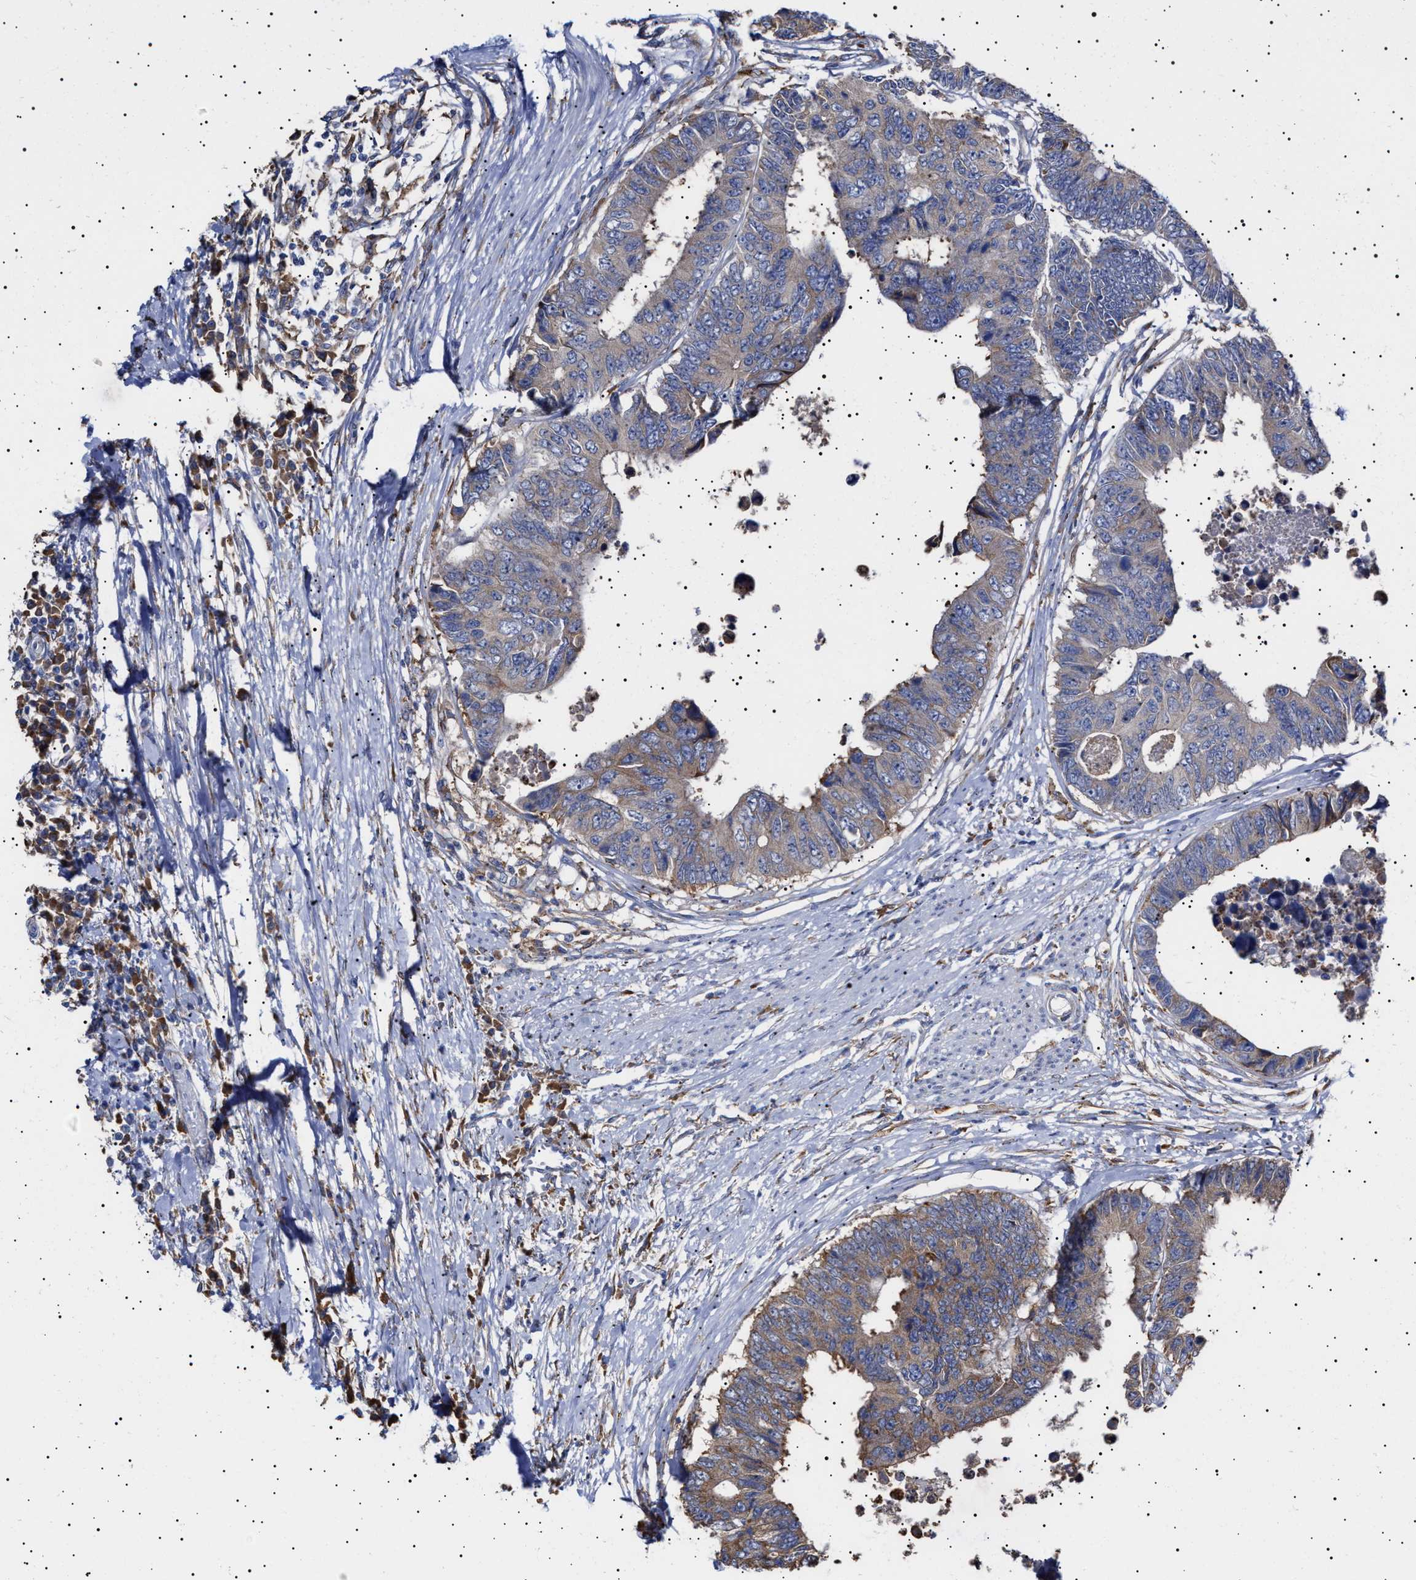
{"staining": {"intensity": "weak", "quantity": "25%-75%", "location": "cytoplasmic/membranous"}, "tissue": "colorectal cancer", "cell_type": "Tumor cells", "image_type": "cancer", "snomed": [{"axis": "morphology", "description": "Adenocarcinoma, NOS"}, {"axis": "topography", "description": "Rectum"}], "caption": "This is an image of immunohistochemistry (IHC) staining of colorectal adenocarcinoma, which shows weak staining in the cytoplasmic/membranous of tumor cells.", "gene": "ERCC6L2", "patient": {"sex": "male", "age": 84}}